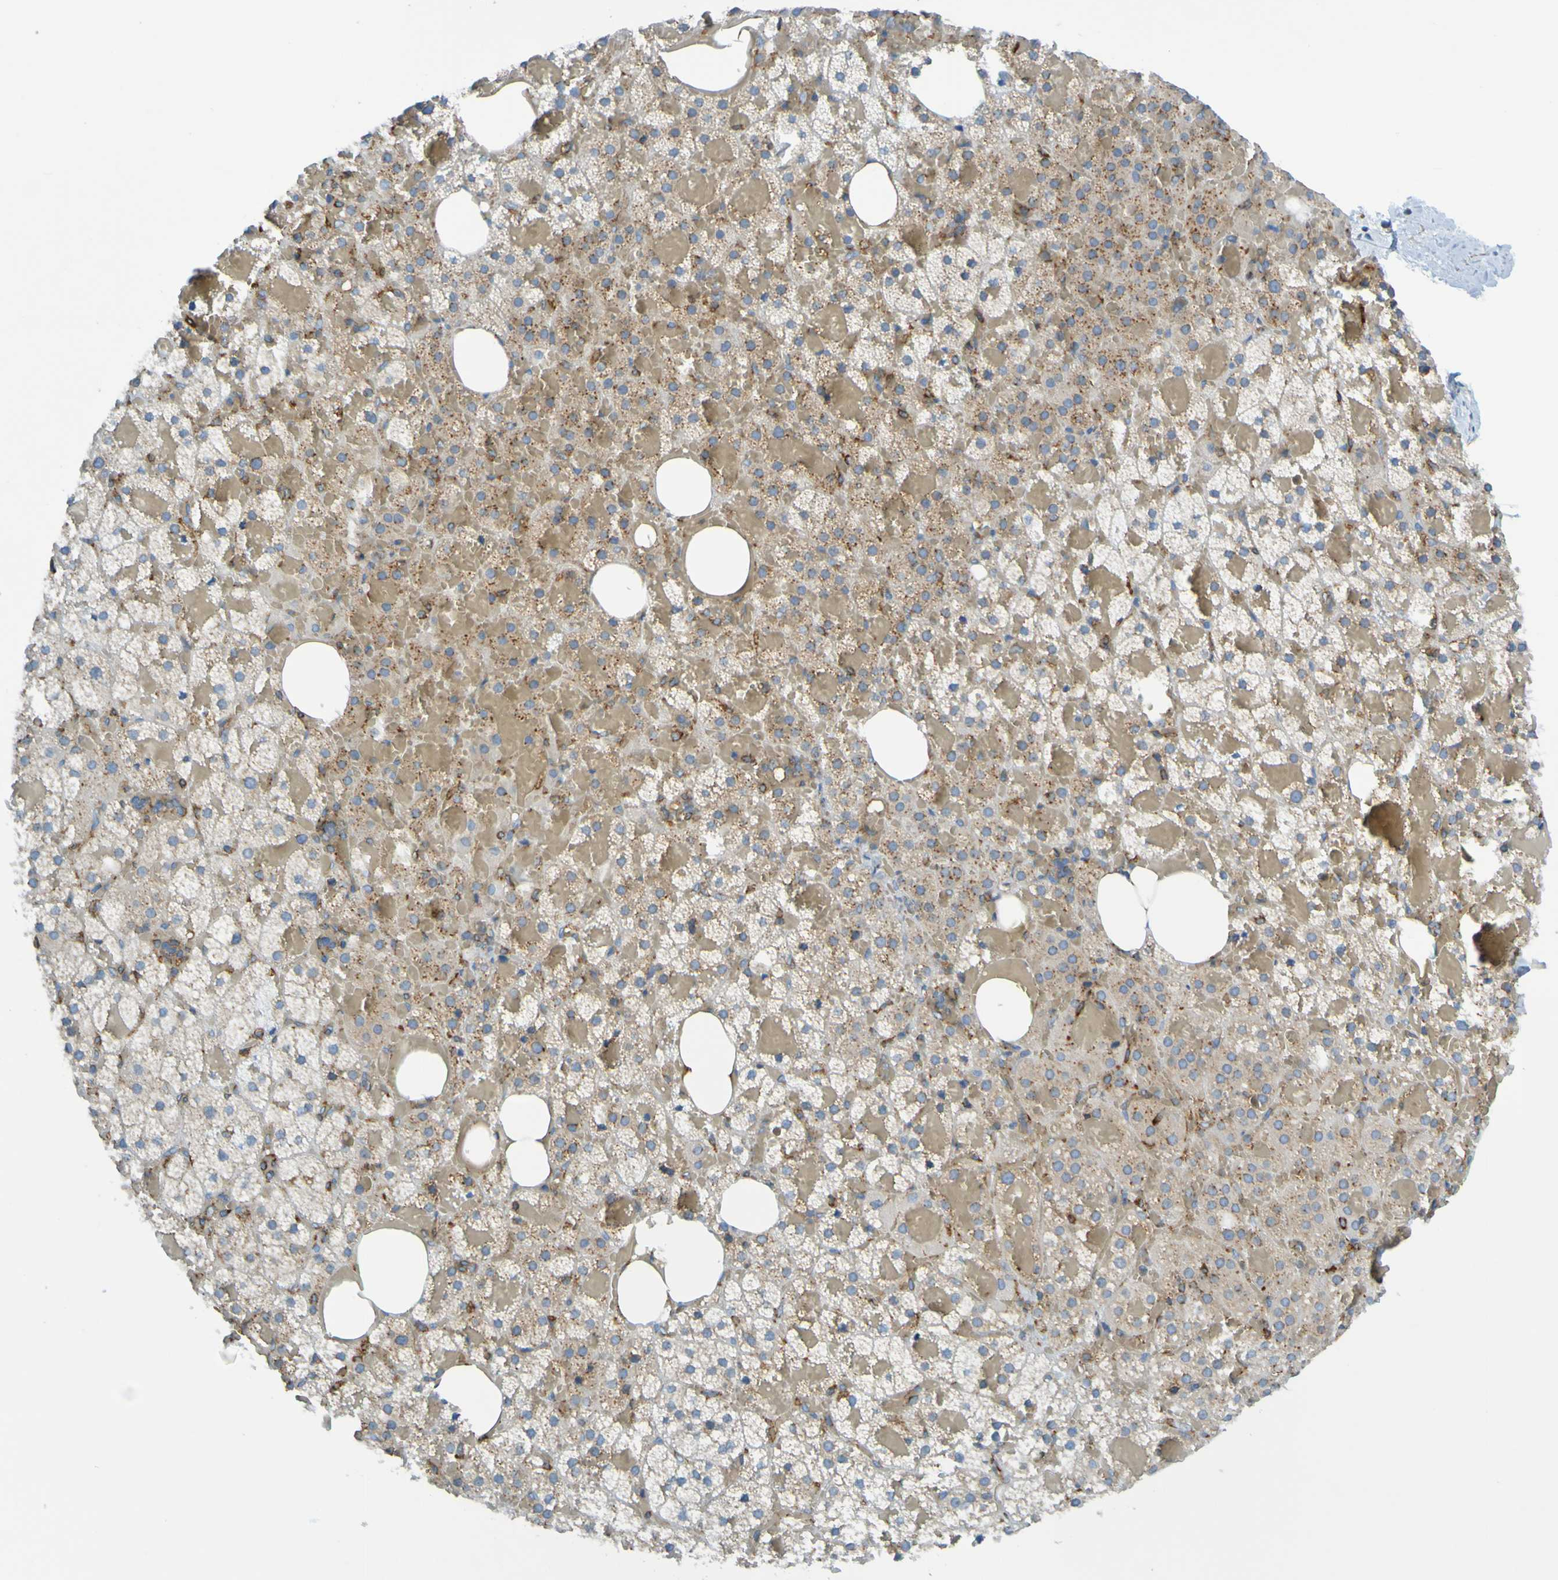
{"staining": {"intensity": "weak", "quantity": "25%-75%", "location": "cytoplasmic/membranous"}, "tissue": "adrenal gland", "cell_type": "Glandular cells", "image_type": "normal", "snomed": [{"axis": "morphology", "description": "Normal tissue, NOS"}, {"axis": "topography", "description": "Adrenal gland"}], "caption": "Immunohistochemical staining of unremarkable adrenal gland shows weak cytoplasmic/membranous protein positivity in approximately 25%-75% of glandular cells.", "gene": "SSR1", "patient": {"sex": "female", "age": 59}}